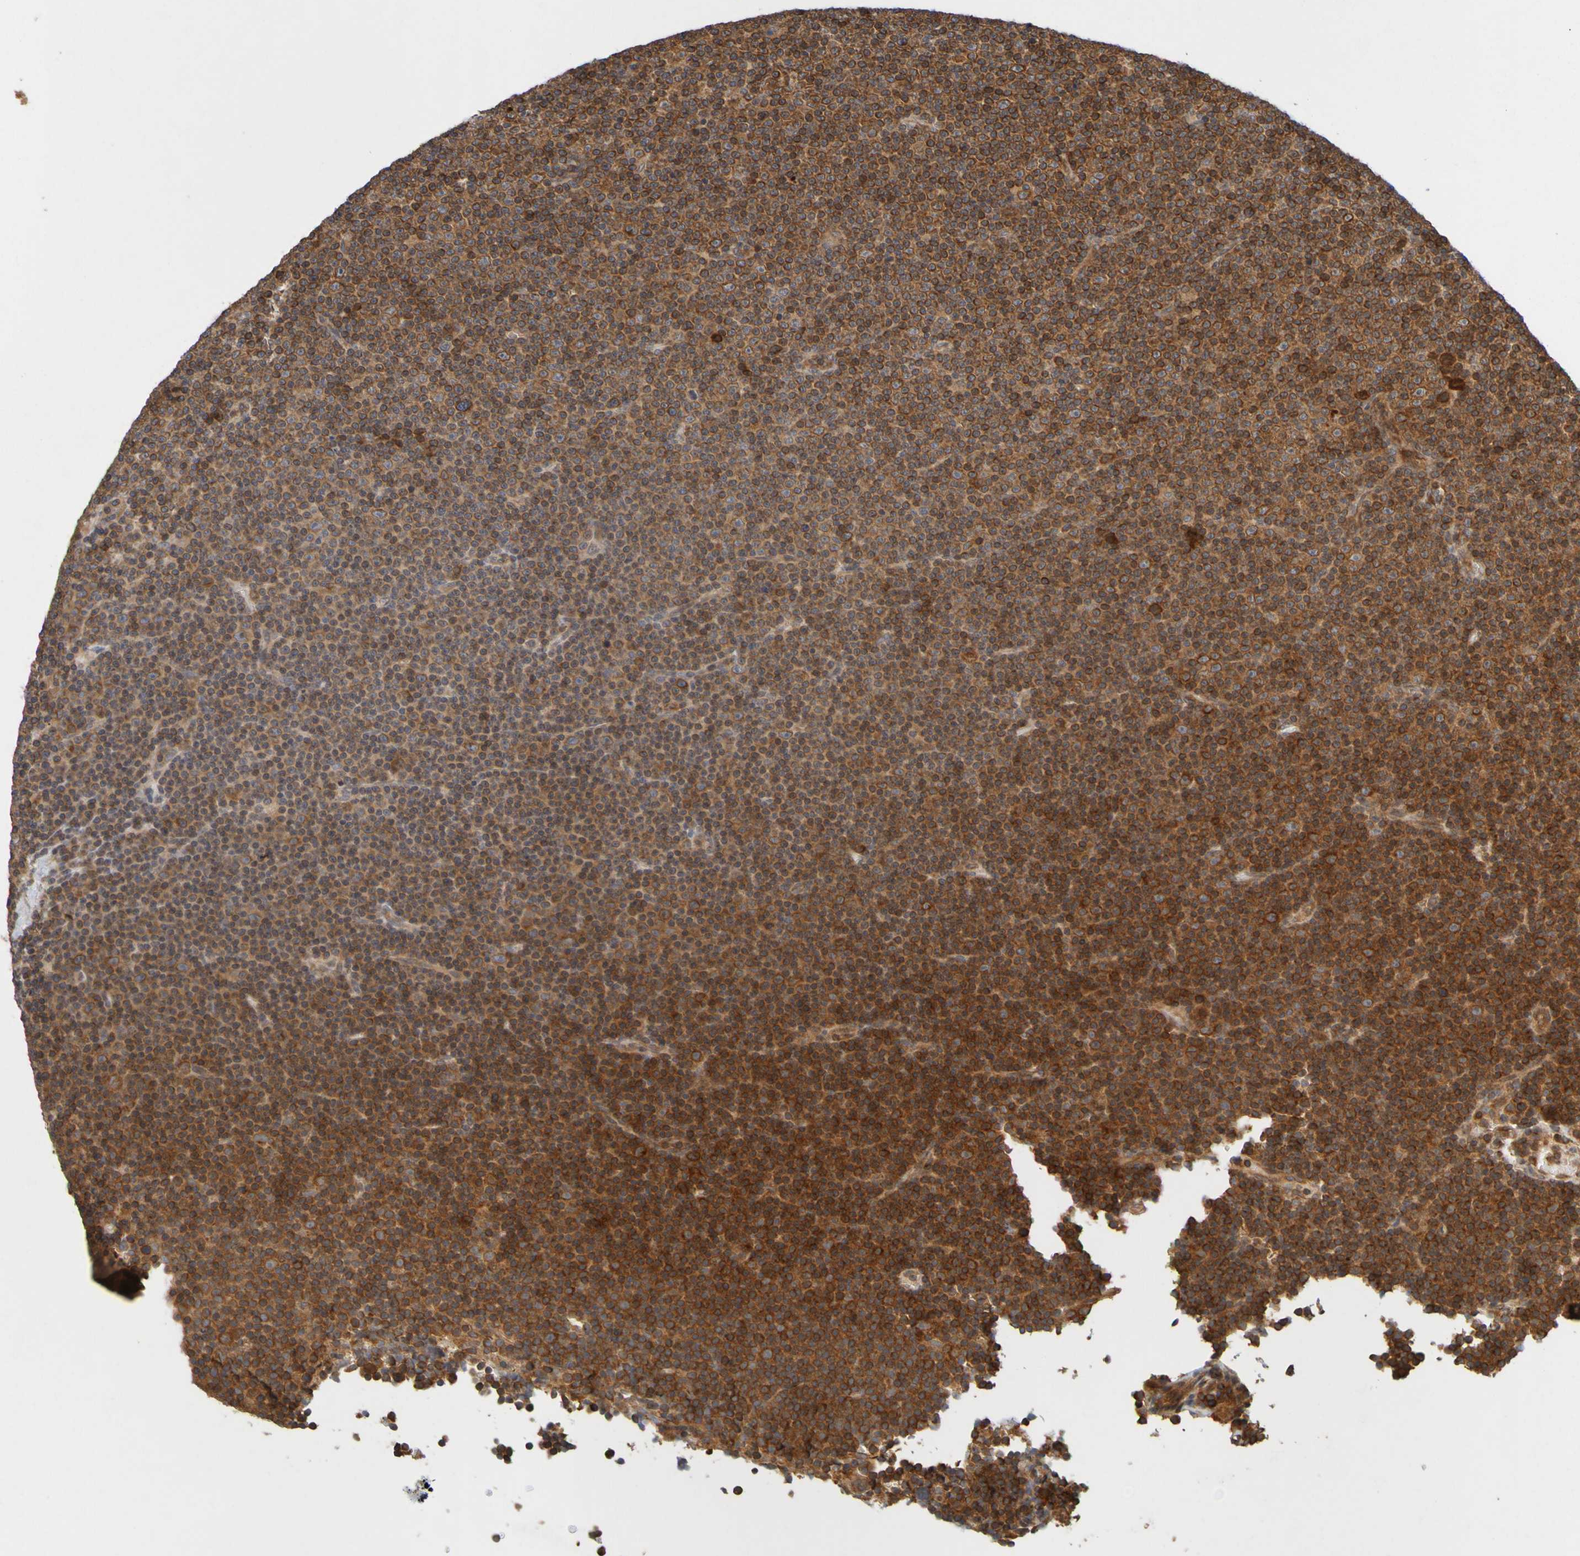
{"staining": {"intensity": "strong", "quantity": ">75%", "location": "cytoplasmic/membranous"}, "tissue": "lymphoma", "cell_type": "Tumor cells", "image_type": "cancer", "snomed": [{"axis": "morphology", "description": "Malignant lymphoma, non-Hodgkin's type, Low grade"}, {"axis": "topography", "description": "Lymph node"}], "caption": "Tumor cells show strong cytoplasmic/membranous staining in approximately >75% of cells in low-grade malignant lymphoma, non-Hodgkin's type.", "gene": "OCRL", "patient": {"sex": "female", "age": 67}}